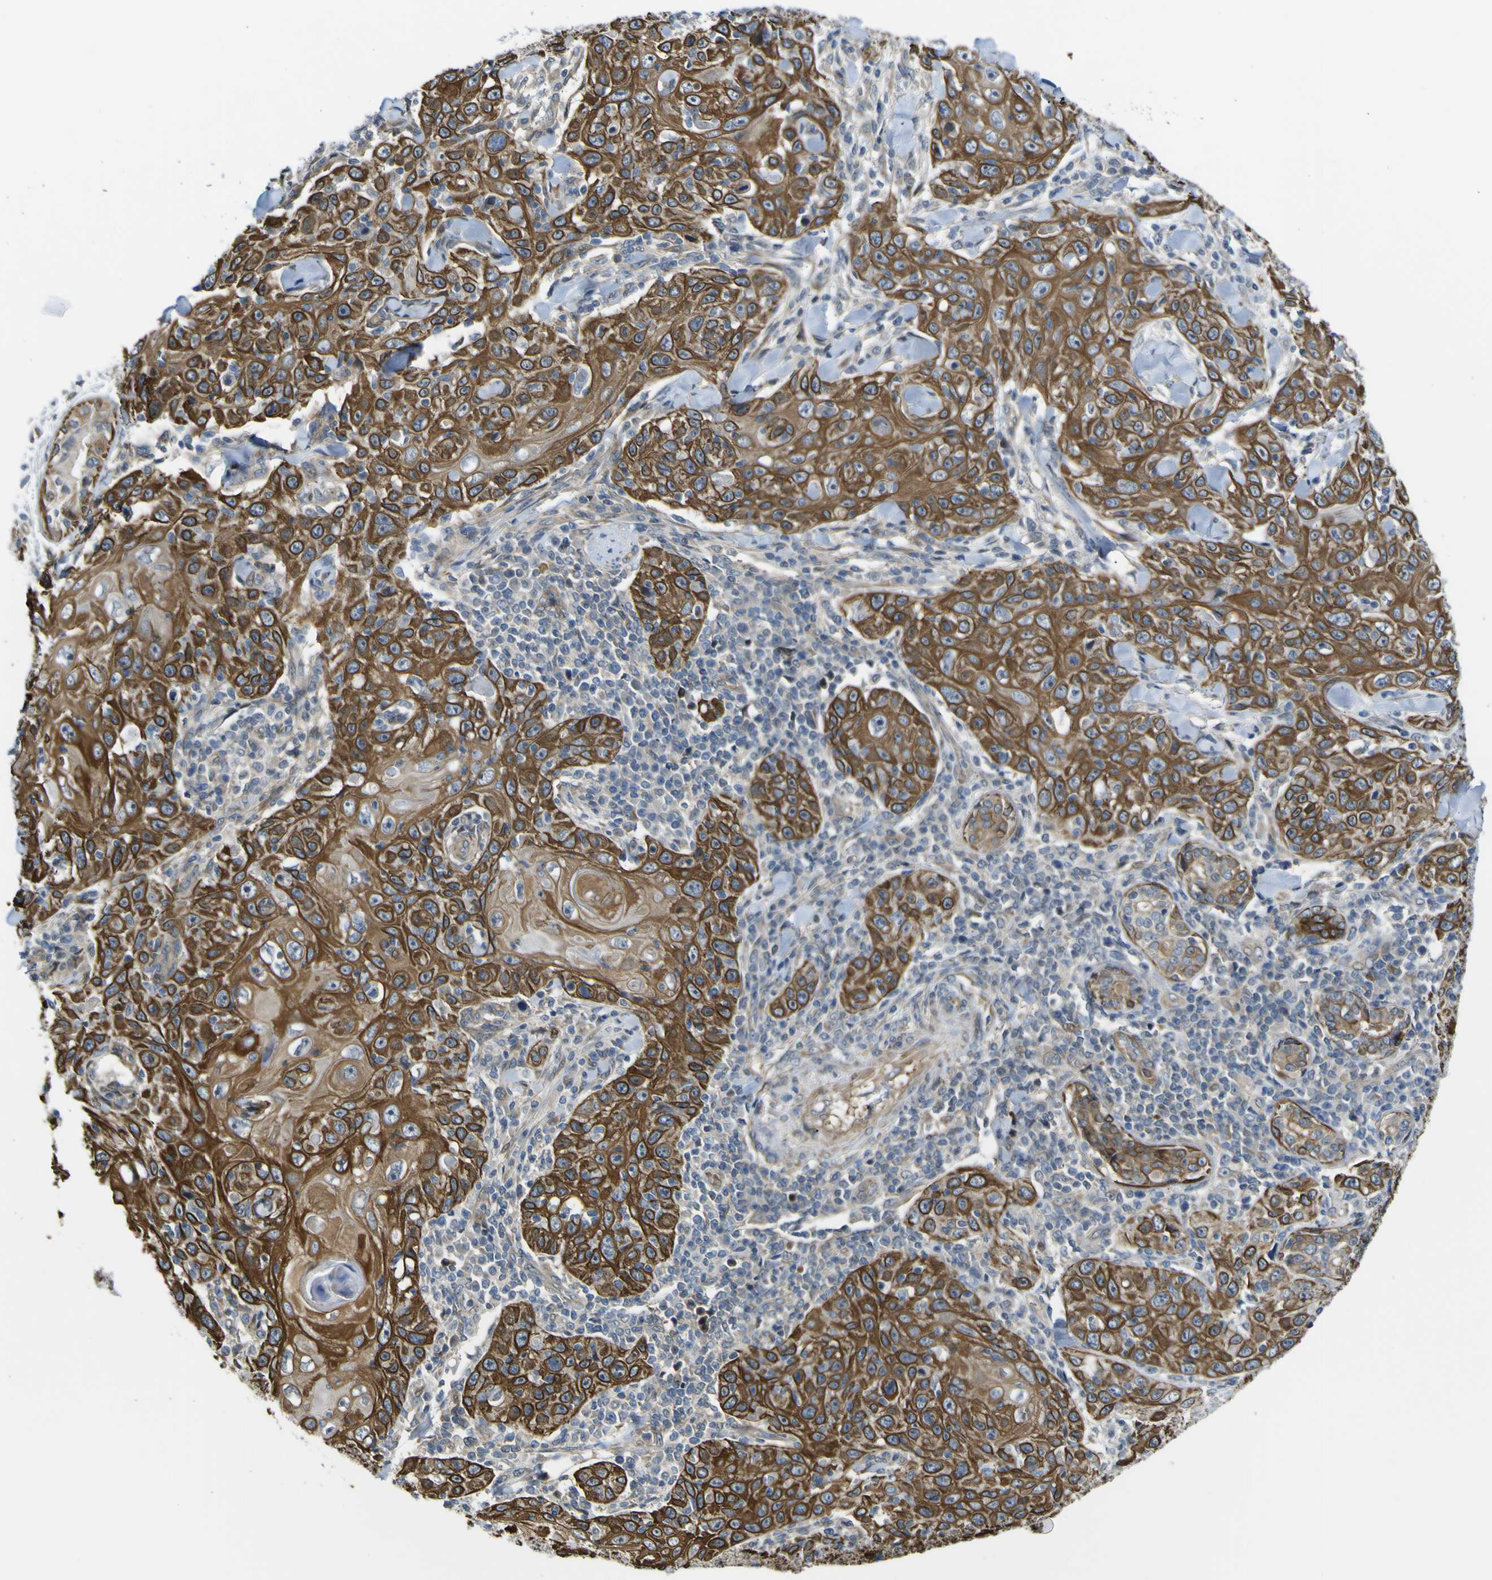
{"staining": {"intensity": "strong", "quantity": ">75%", "location": "cytoplasmic/membranous"}, "tissue": "skin cancer", "cell_type": "Tumor cells", "image_type": "cancer", "snomed": [{"axis": "morphology", "description": "Squamous cell carcinoma, NOS"}, {"axis": "topography", "description": "Skin"}], "caption": "The image displays immunohistochemical staining of skin squamous cell carcinoma. There is strong cytoplasmic/membranous staining is seen in about >75% of tumor cells.", "gene": "KDM7A", "patient": {"sex": "female", "age": 88}}